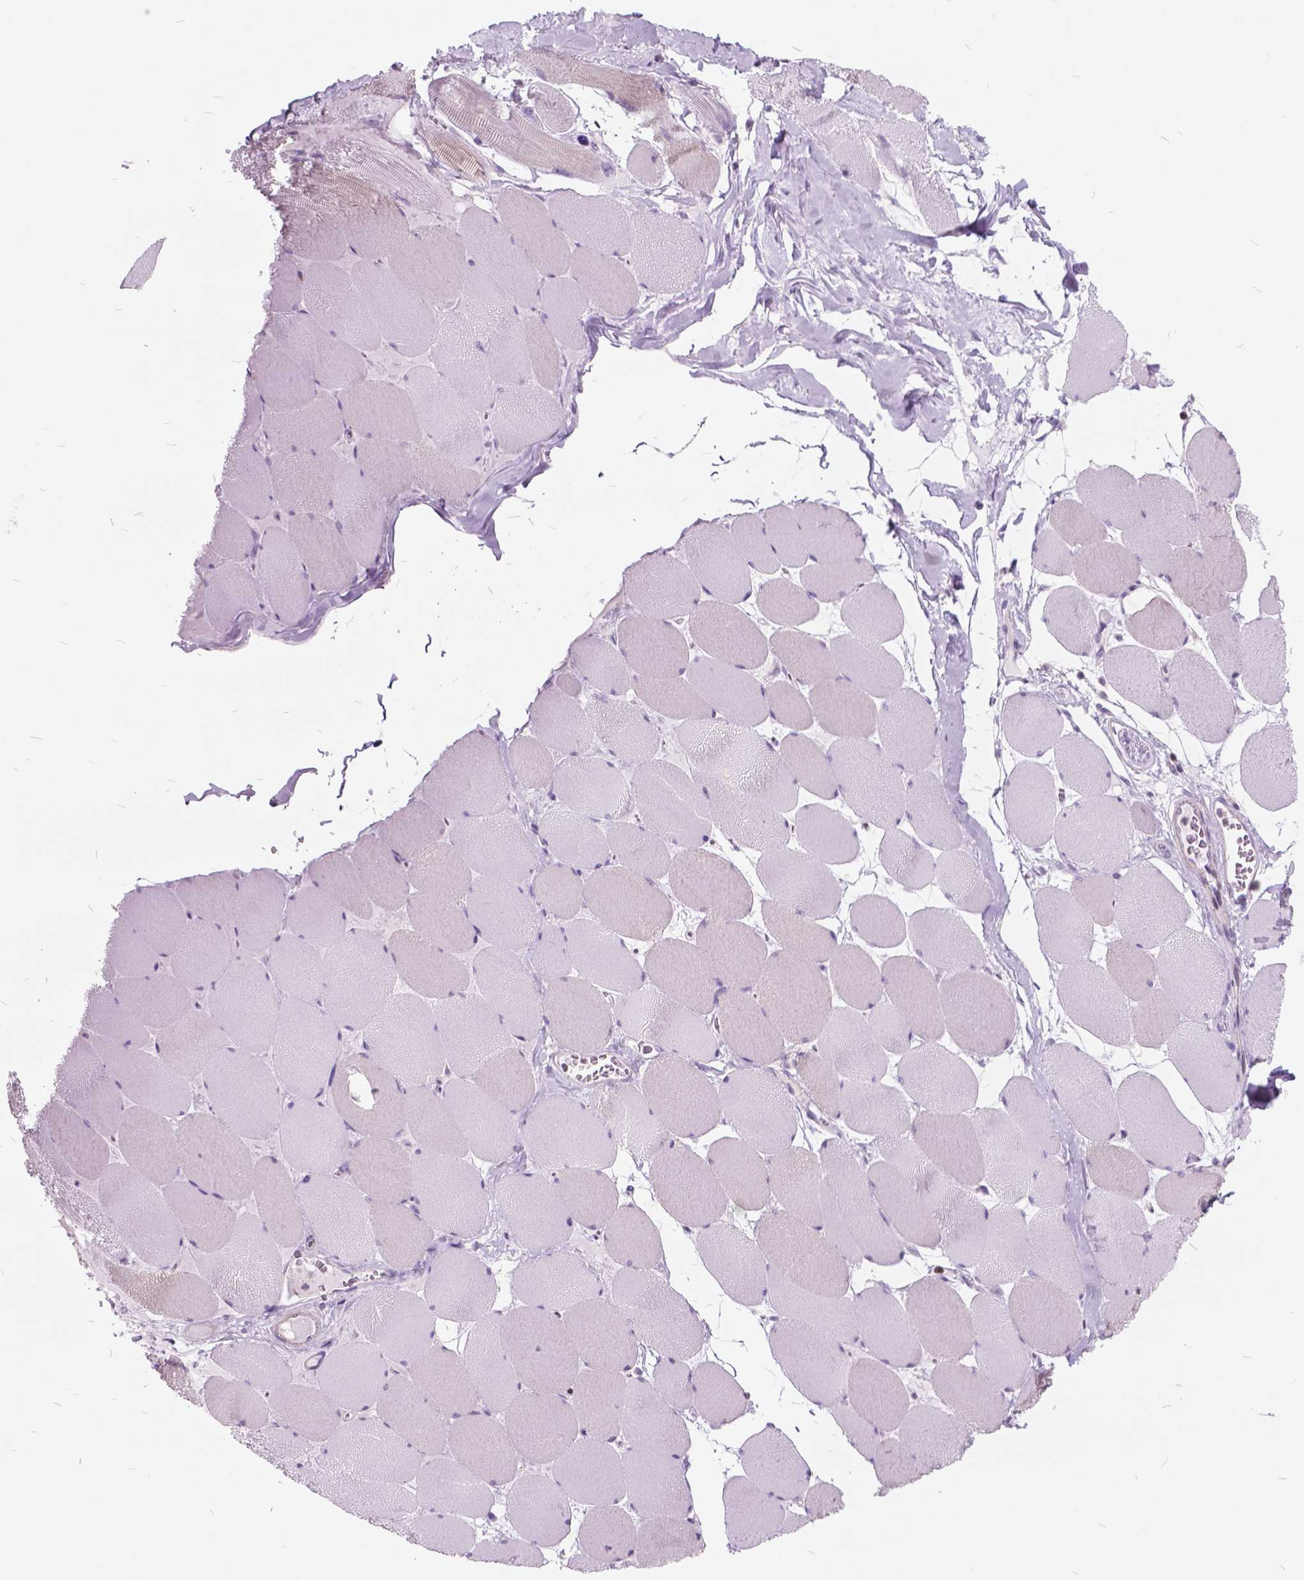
{"staining": {"intensity": "negative", "quantity": "none", "location": "none"}, "tissue": "skeletal muscle", "cell_type": "Myocytes", "image_type": "normal", "snomed": [{"axis": "morphology", "description": "Normal tissue, NOS"}, {"axis": "topography", "description": "Skeletal muscle"}], "caption": "Immunohistochemistry (IHC) micrograph of unremarkable skeletal muscle: human skeletal muscle stained with DAB (3,3'-diaminobenzidine) reveals no significant protein positivity in myocytes. The staining is performed using DAB (3,3'-diaminobenzidine) brown chromogen with nuclei counter-stained in using hematoxylin.", "gene": "SP140", "patient": {"sex": "female", "age": 75}}